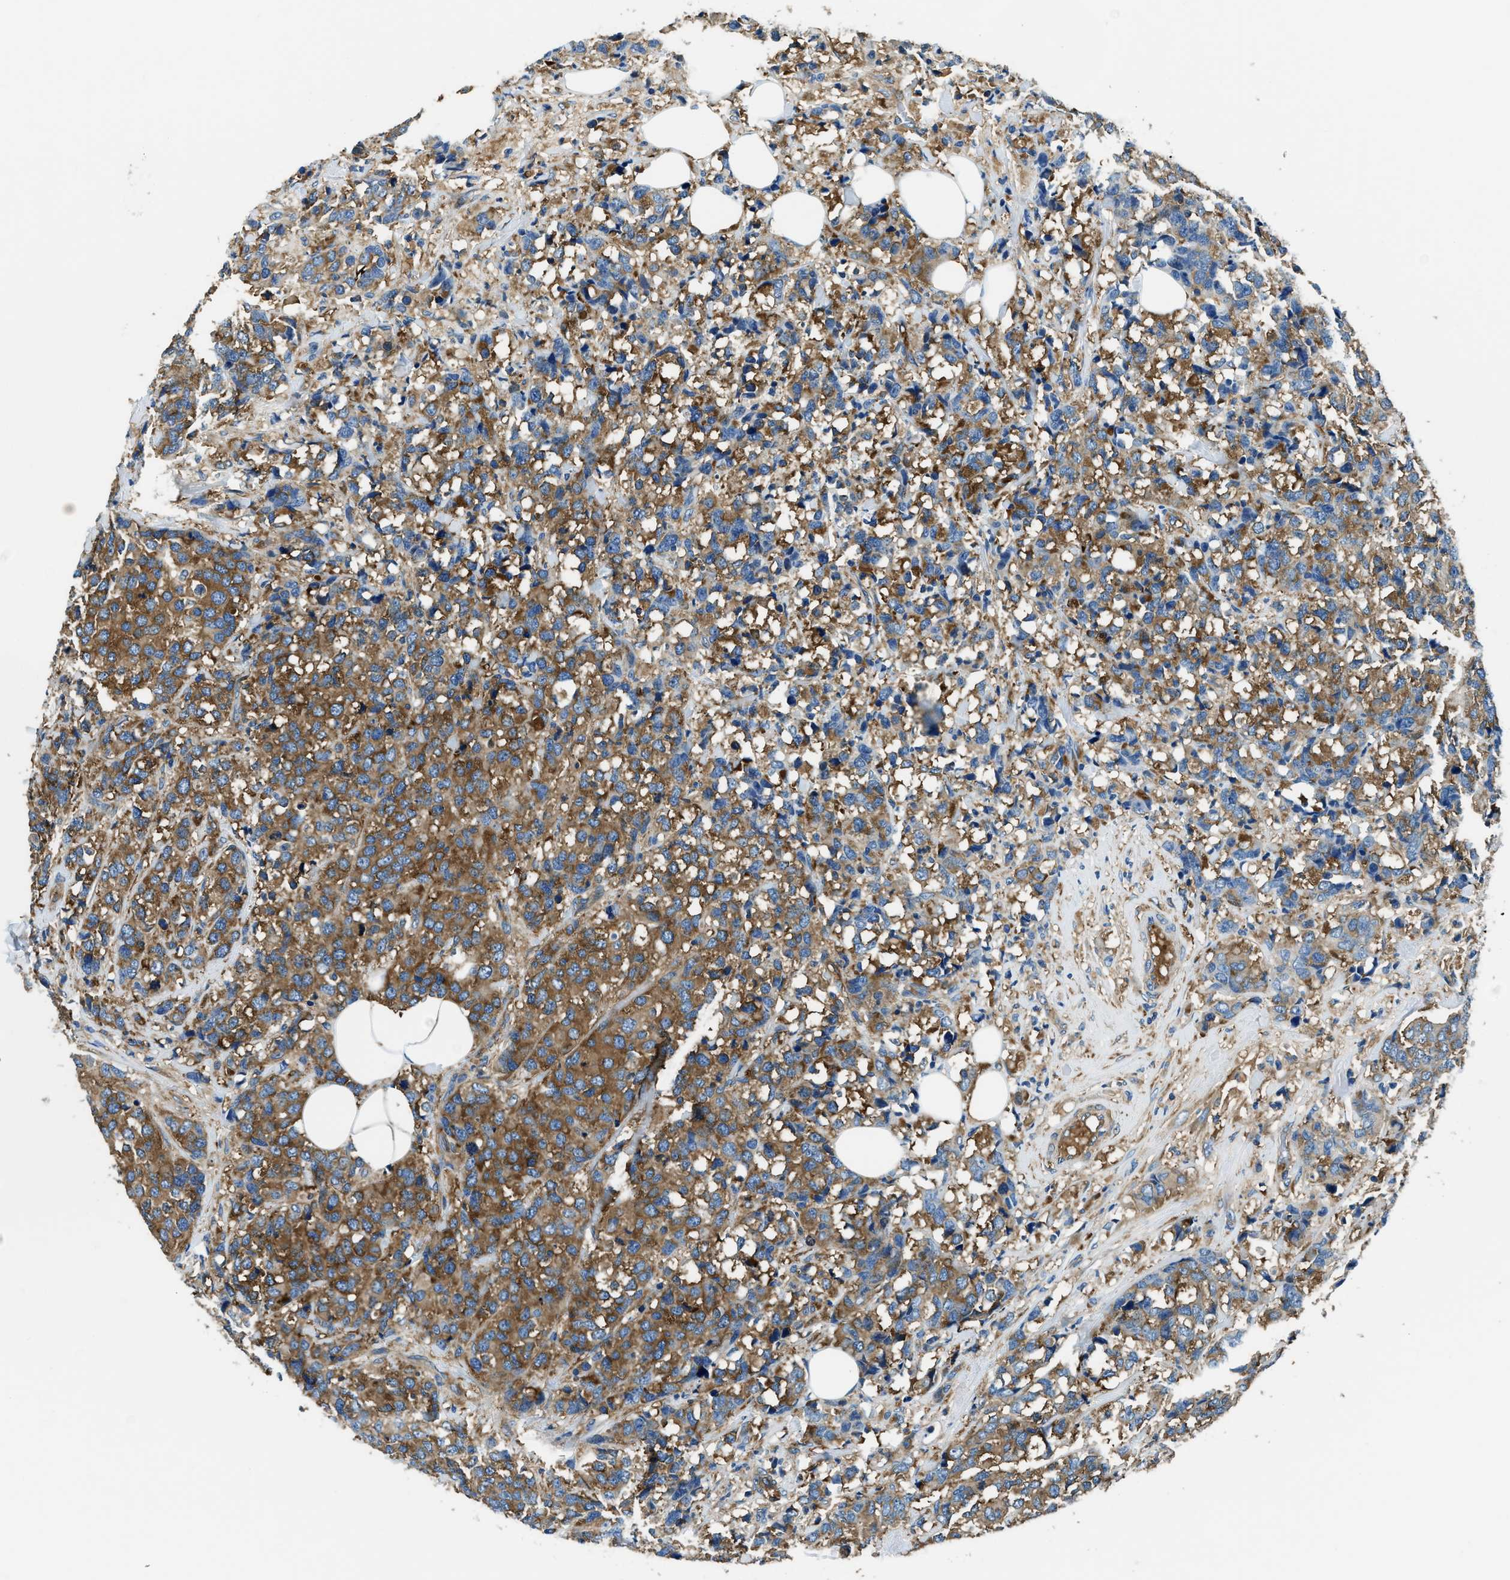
{"staining": {"intensity": "moderate", "quantity": ">75%", "location": "cytoplasmic/membranous"}, "tissue": "breast cancer", "cell_type": "Tumor cells", "image_type": "cancer", "snomed": [{"axis": "morphology", "description": "Lobular carcinoma"}, {"axis": "topography", "description": "Breast"}], "caption": "Immunohistochemical staining of human breast cancer demonstrates medium levels of moderate cytoplasmic/membranous expression in approximately >75% of tumor cells.", "gene": "EEA1", "patient": {"sex": "female", "age": 59}}